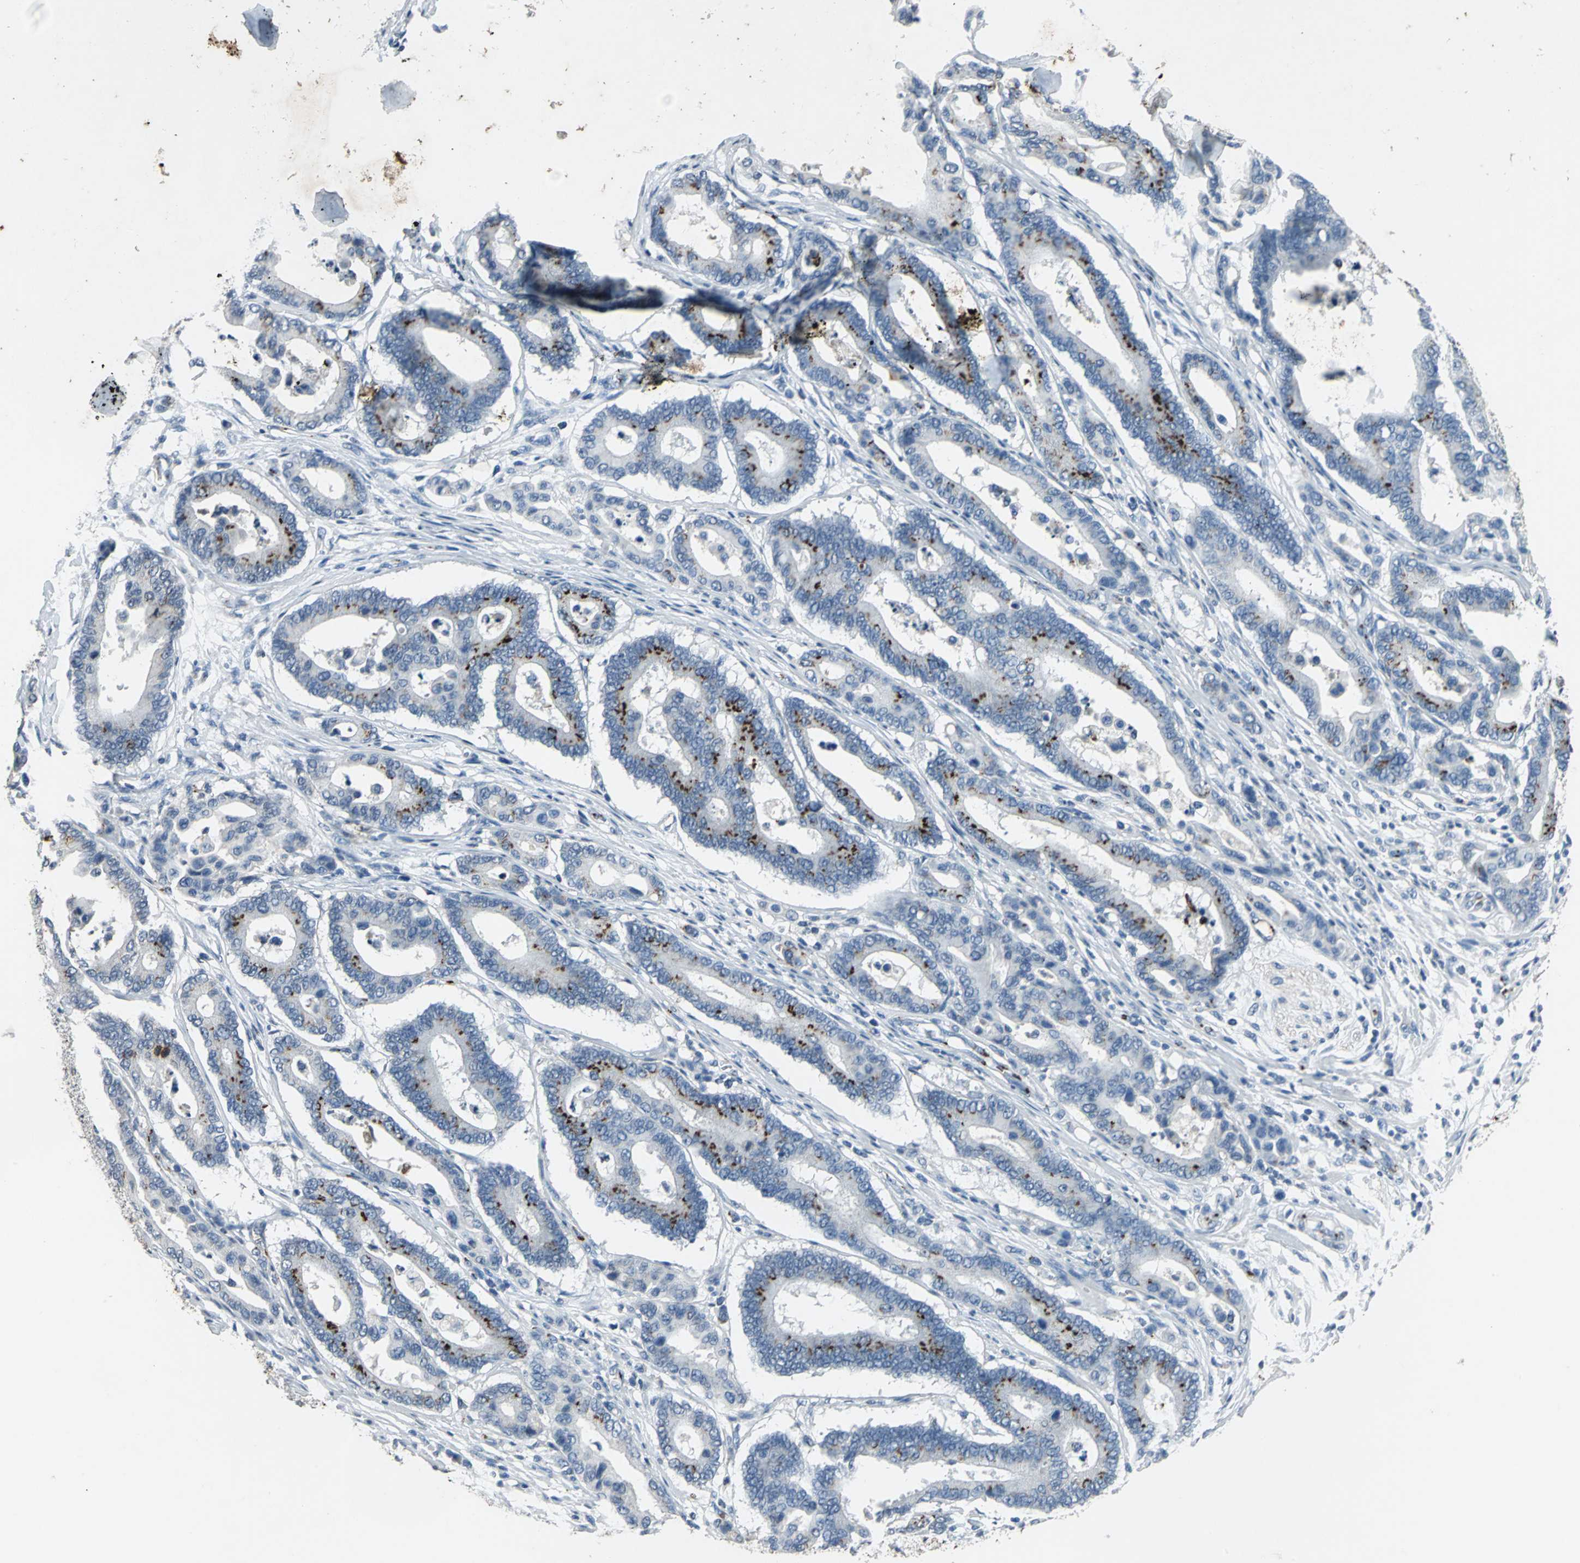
{"staining": {"intensity": "strong", "quantity": "<25%", "location": "cytoplasmic/membranous"}, "tissue": "colorectal cancer", "cell_type": "Tumor cells", "image_type": "cancer", "snomed": [{"axis": "morphology", "description": "Normal tissue, NOS"}, {"axis": "morphology", "description": "Adenocarcinoma, NOS"}, {"axis": "topography", "description": "Colon"}], "caption": "High-power microscopy captured an IHC histopathology image of colorectal cancer (adenocarcinoma), revealing strong cytoplasmic/membranous staining in approximately <25% of tumor cells.", "gene": "CAMK2B", "patient": {"sex": "male", "age": 82}}